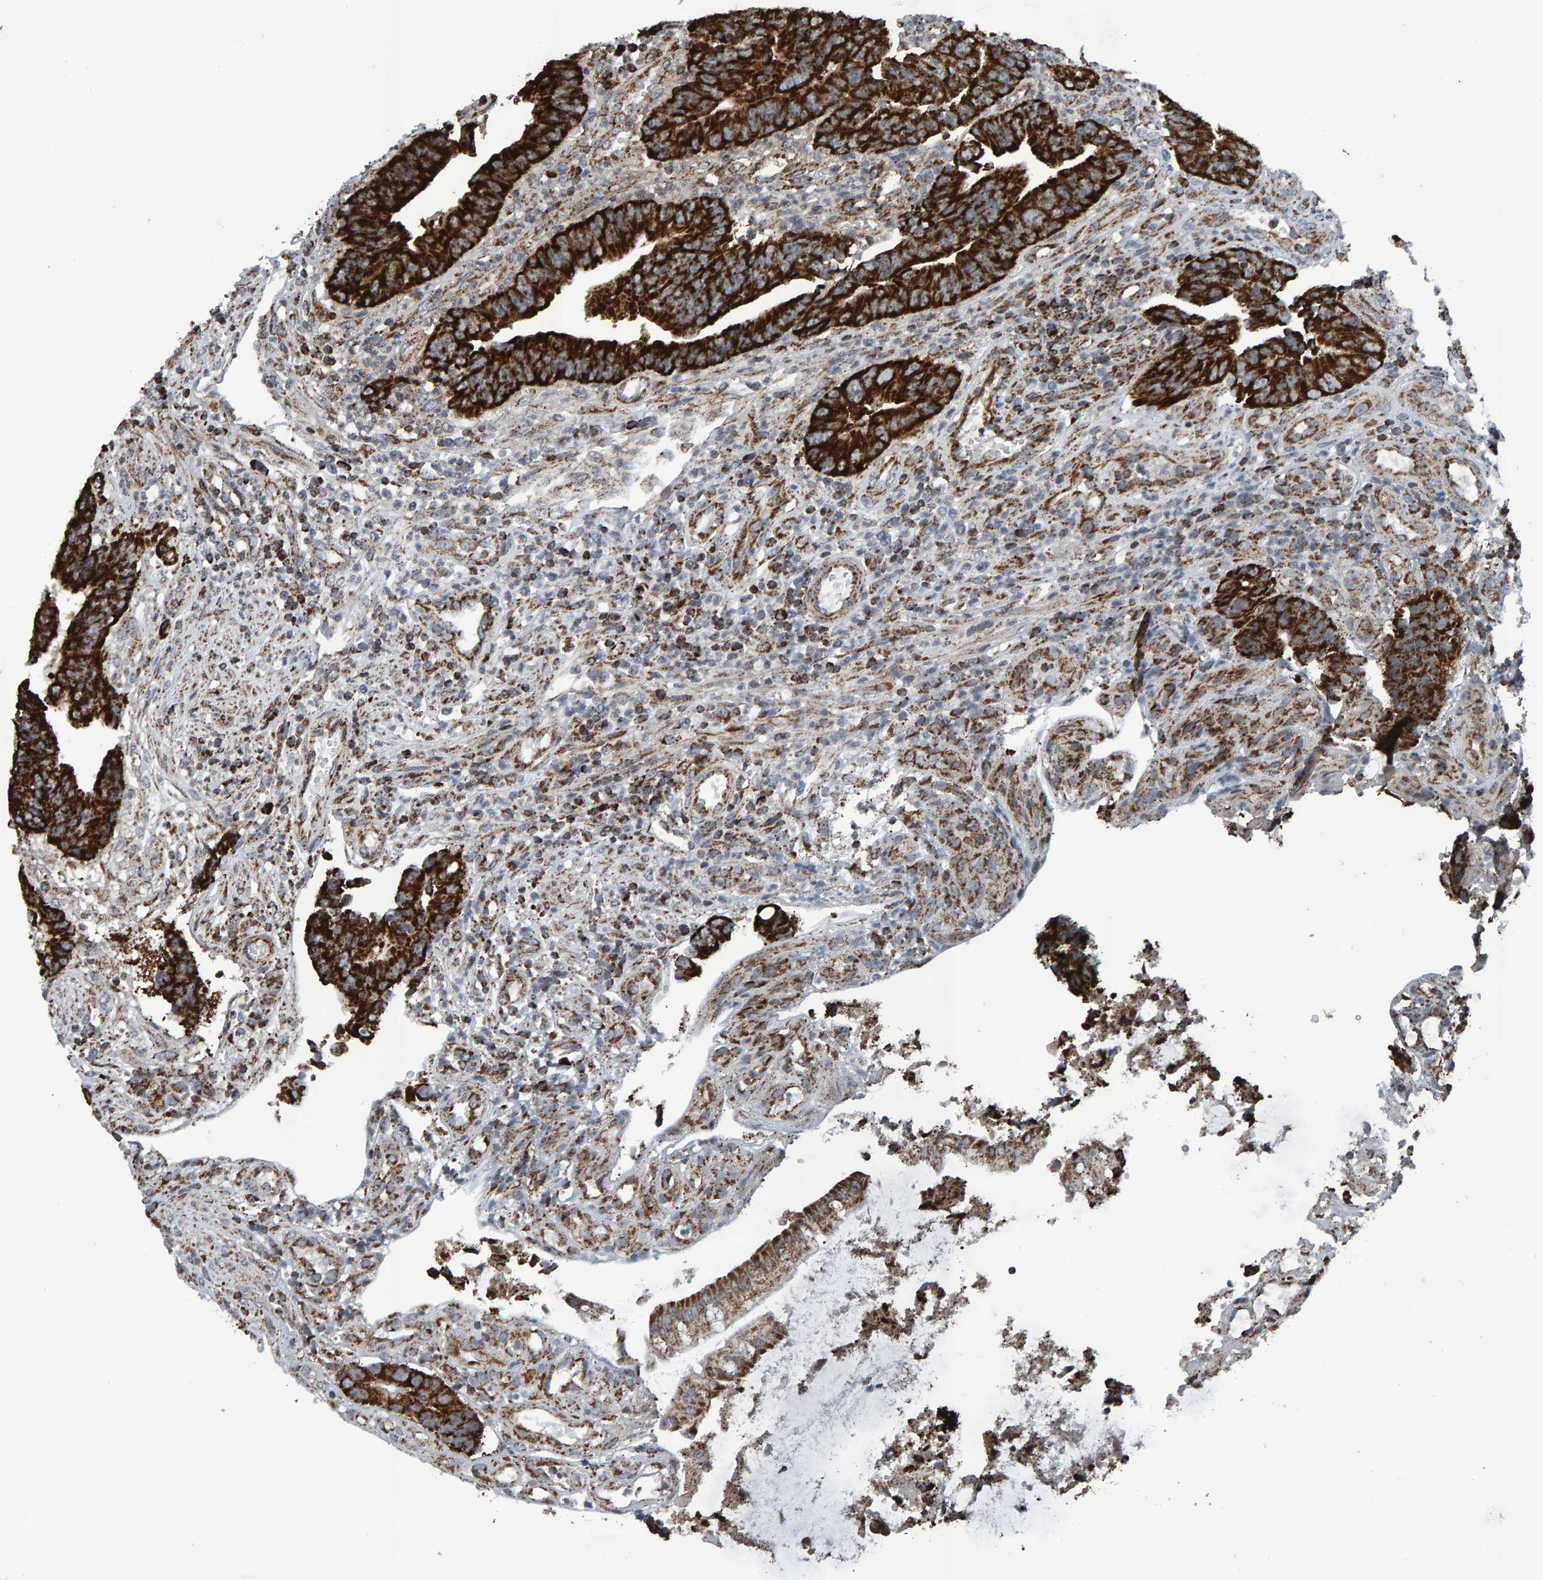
{"staining": {"intensity": "strong", "quantity": ">75%", "location": "cytoplasmic/membranous"}, "tissue": "colorectal cancer", "cell_type": "Tumor cells", "image_type": "cancer", "snomed": [{"axis": "morphology", "description": "Adenocarcinoma, NOS"}, {"axis": "topography", "description": "Rectum"}], "caption": "Human colorectal adenocarcinoma stained with a protein marker demonstrates strong staining in tumor cells.", "gene": "ZNF48", "patient": {"sex": "male", "age": 84}}